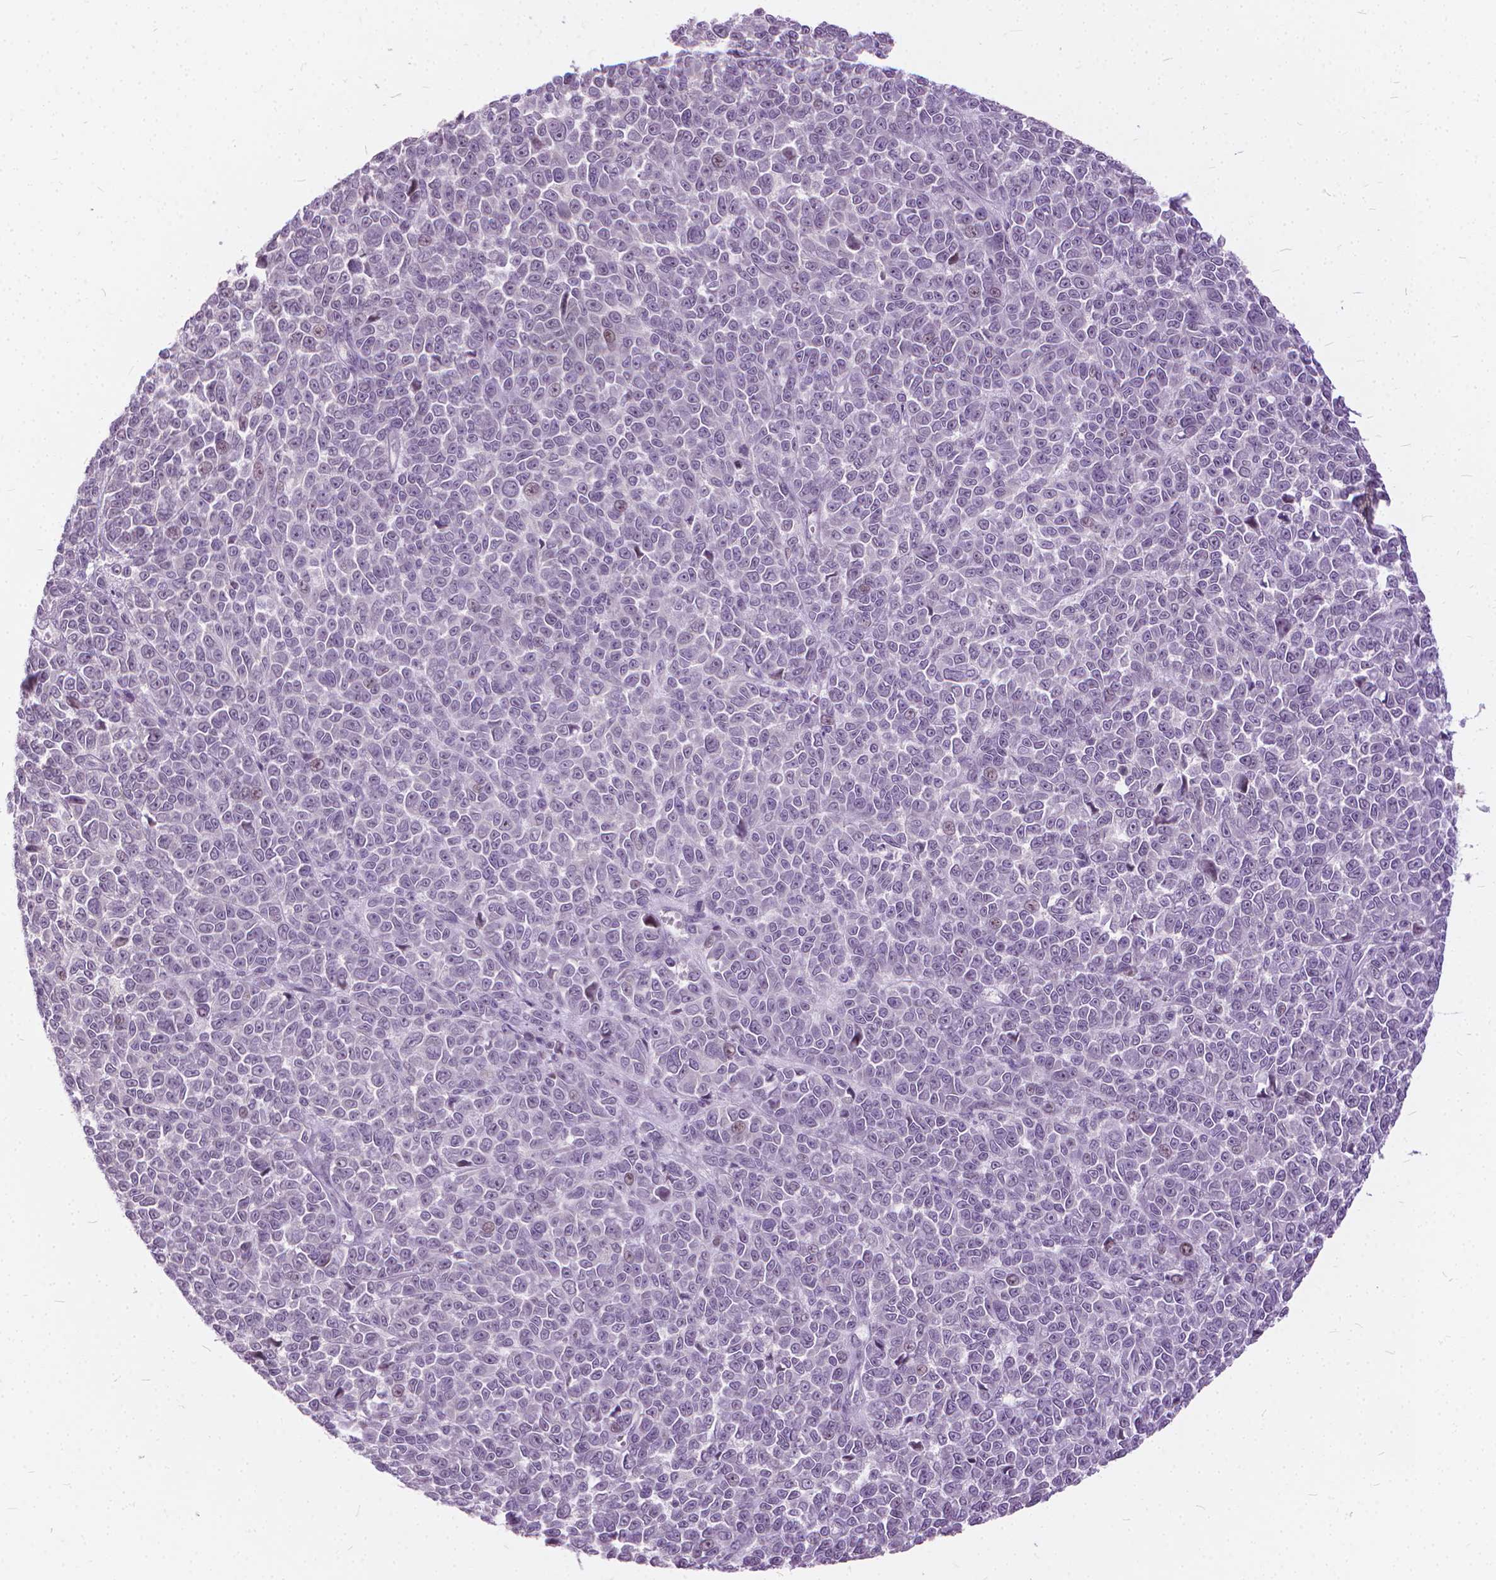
{"staining": {"intensity": "weak", "quantity": "<25%", "location": "nuclear"}, "tissue": "melanoma", "cell_type": "Tumor cells", "image_type": "cancer", "snomed": [{"axis": "morphology", "description": "Malignant melanoma, NOS"}, {"axis": "topography", "description": "Skin"}], "caption": "Immunohistochemical staining of human malignant melanoma reveals no significant expression in tumor cells. The staining is performed using DAB brown chromogen with nuclei counter-stained in using hematoxylin.", "gene": "STAT5B", "patient": {"sex": "female", "age": 95}}